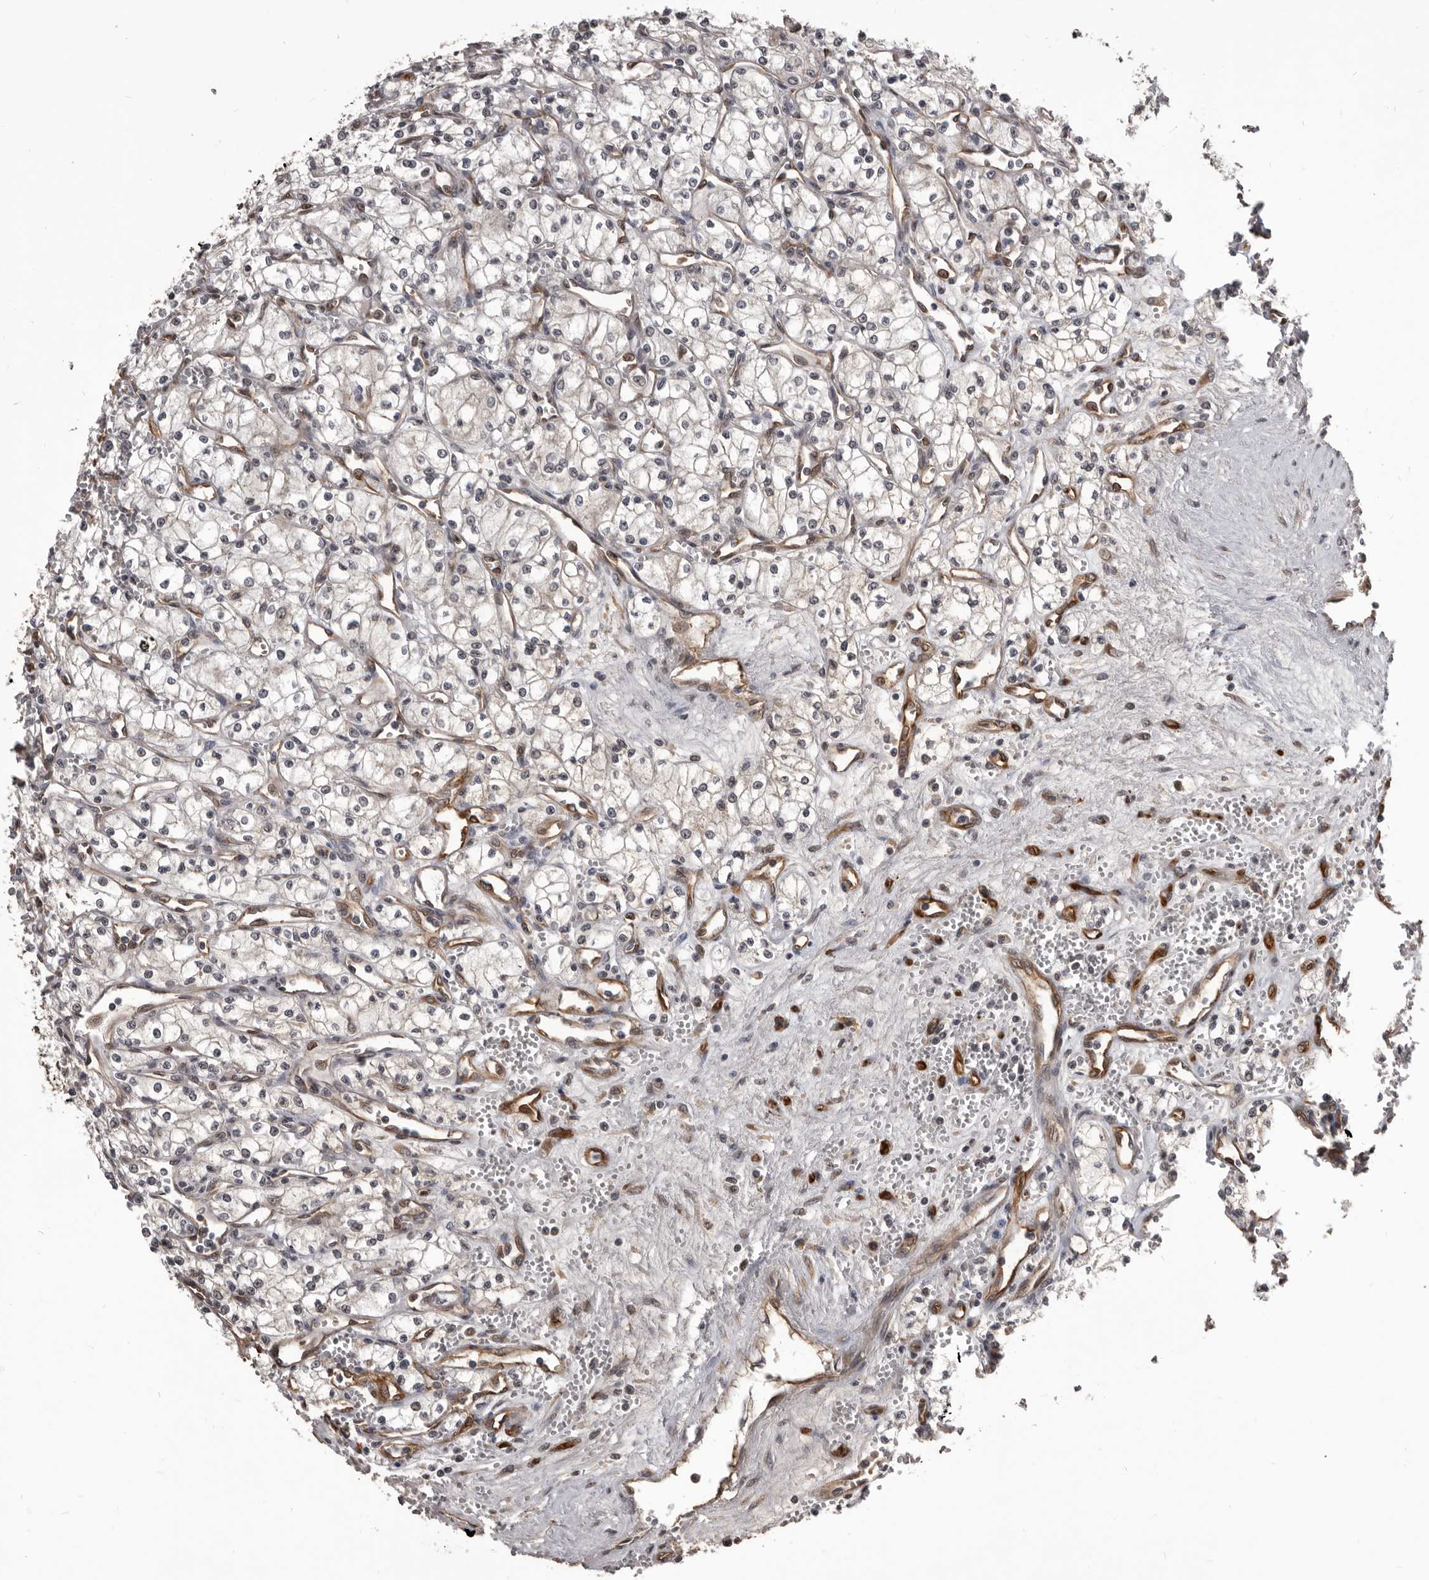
{"staining": {"intensity": "weak", "quantity": "<25%", "location": "cytoplasmic/membranous"}, "tissue": "renal cancer", "cell_type": "Tumor cells", "image_type": "cancer", "snomed": [{"axis": "morphology", "description": "Adenocarcinoma, NOS"}, {"axis": "topography", "description": "Kidney"}], "caption": "Immunohistochemistry histopathology image of renal cancer (adenocarcinoma) stained for a protein (brown), which displays no staining in tumor cells. The staining was performed using DAB (3,3'-diaminobenzidine) to visualize the protein expression in brown, while the nuclei were stained in blue with hematoxylin (Magnification: 20x).", "gene": "ADAMTS20", "patient": {"sex": "male", "age": 59}}